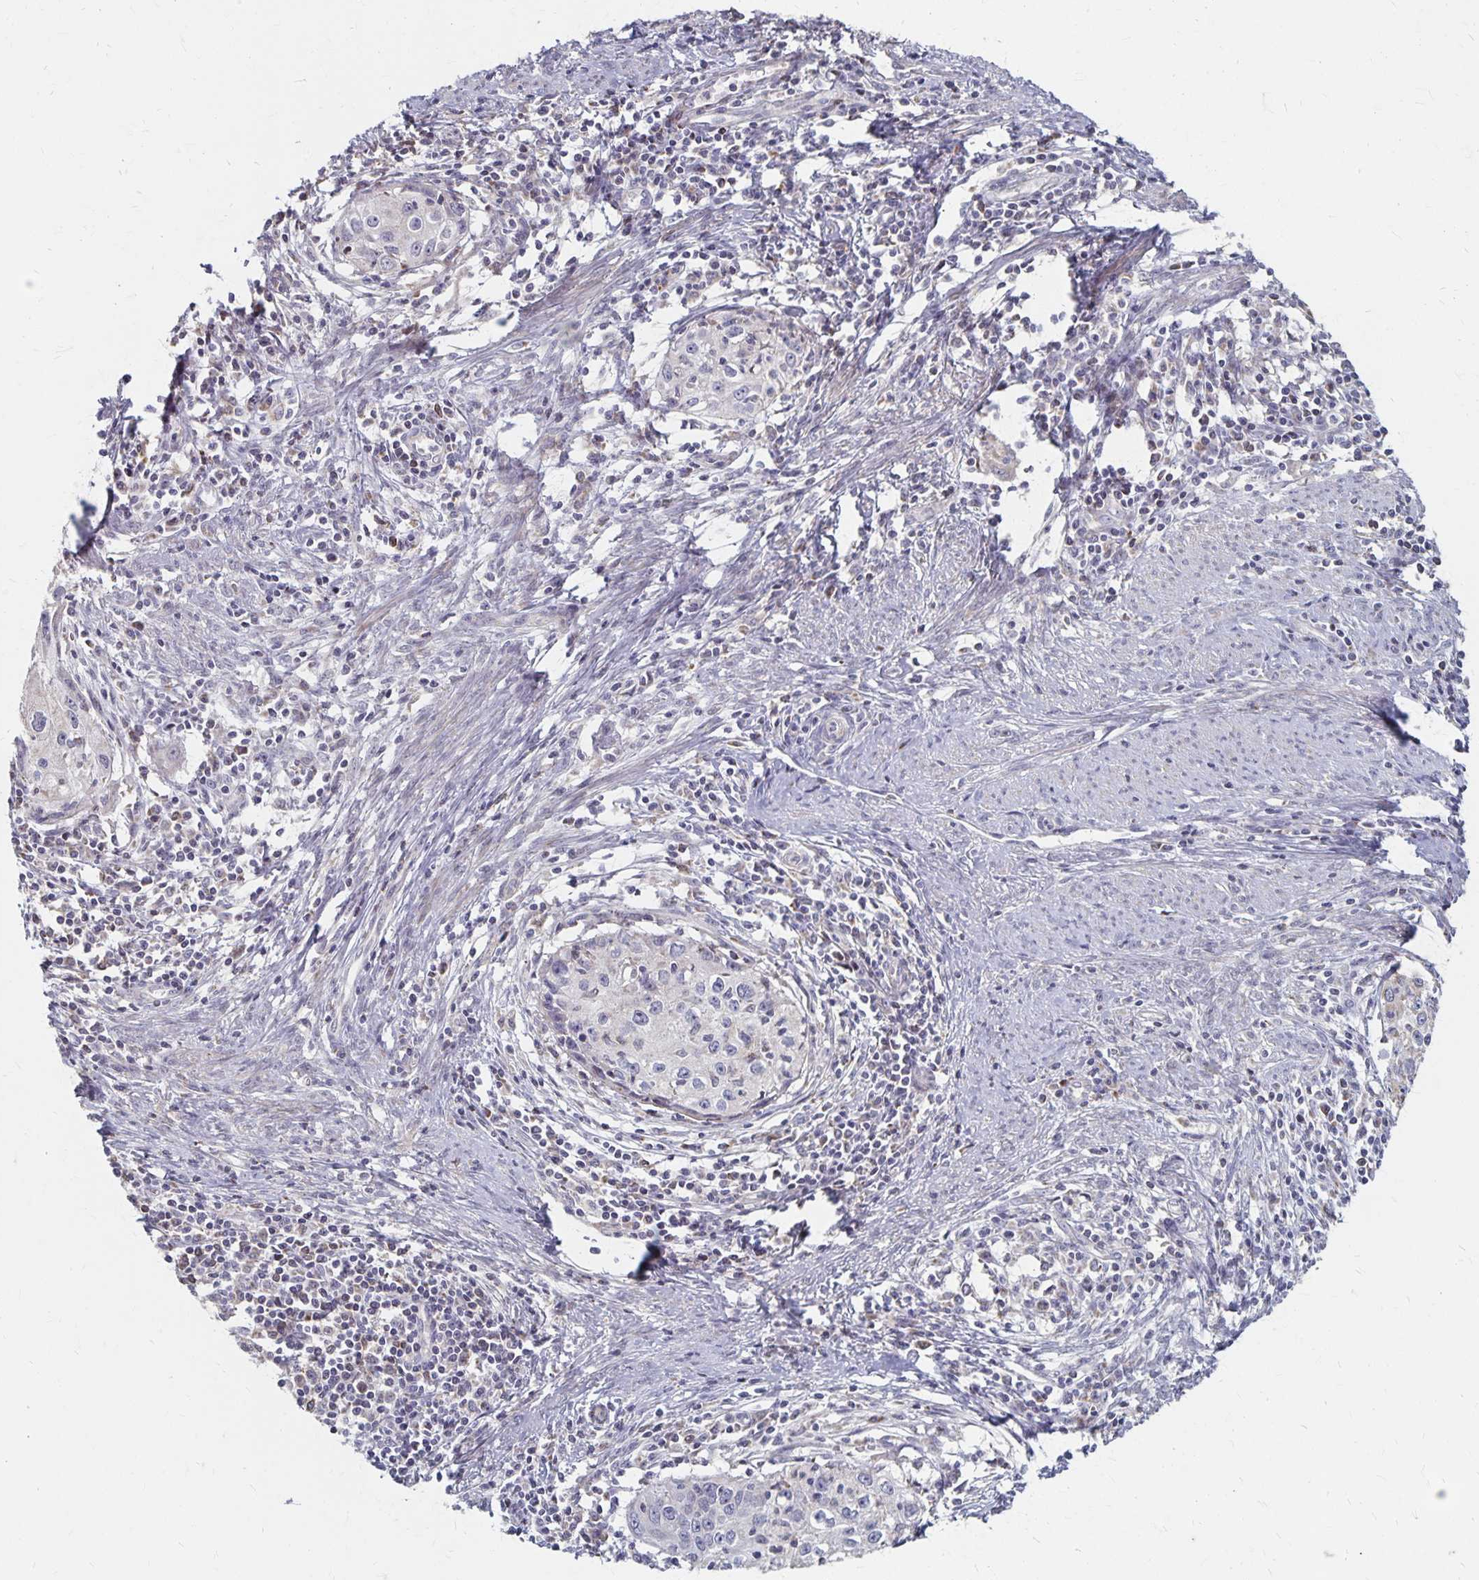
{"staining": {"intensity": "negative", "quantity": "none", "location": "none"}, "tissue": "cervical cancer", "cell_type": "Tumor cells", "image_type": "cancer", "snomed": [{"axis": "morphology", "description": "Squamous cell carcinoma, NOS"}, {"axis": "topography", "description": "Cervix"}], "caption": "Immunohistochemistry (IHC) of human squamous cell carcinoma (cervical) reveals no expression in tumor cells.", "gene": "DYRK4", "patient": {"sex": "female", "age": 40}}